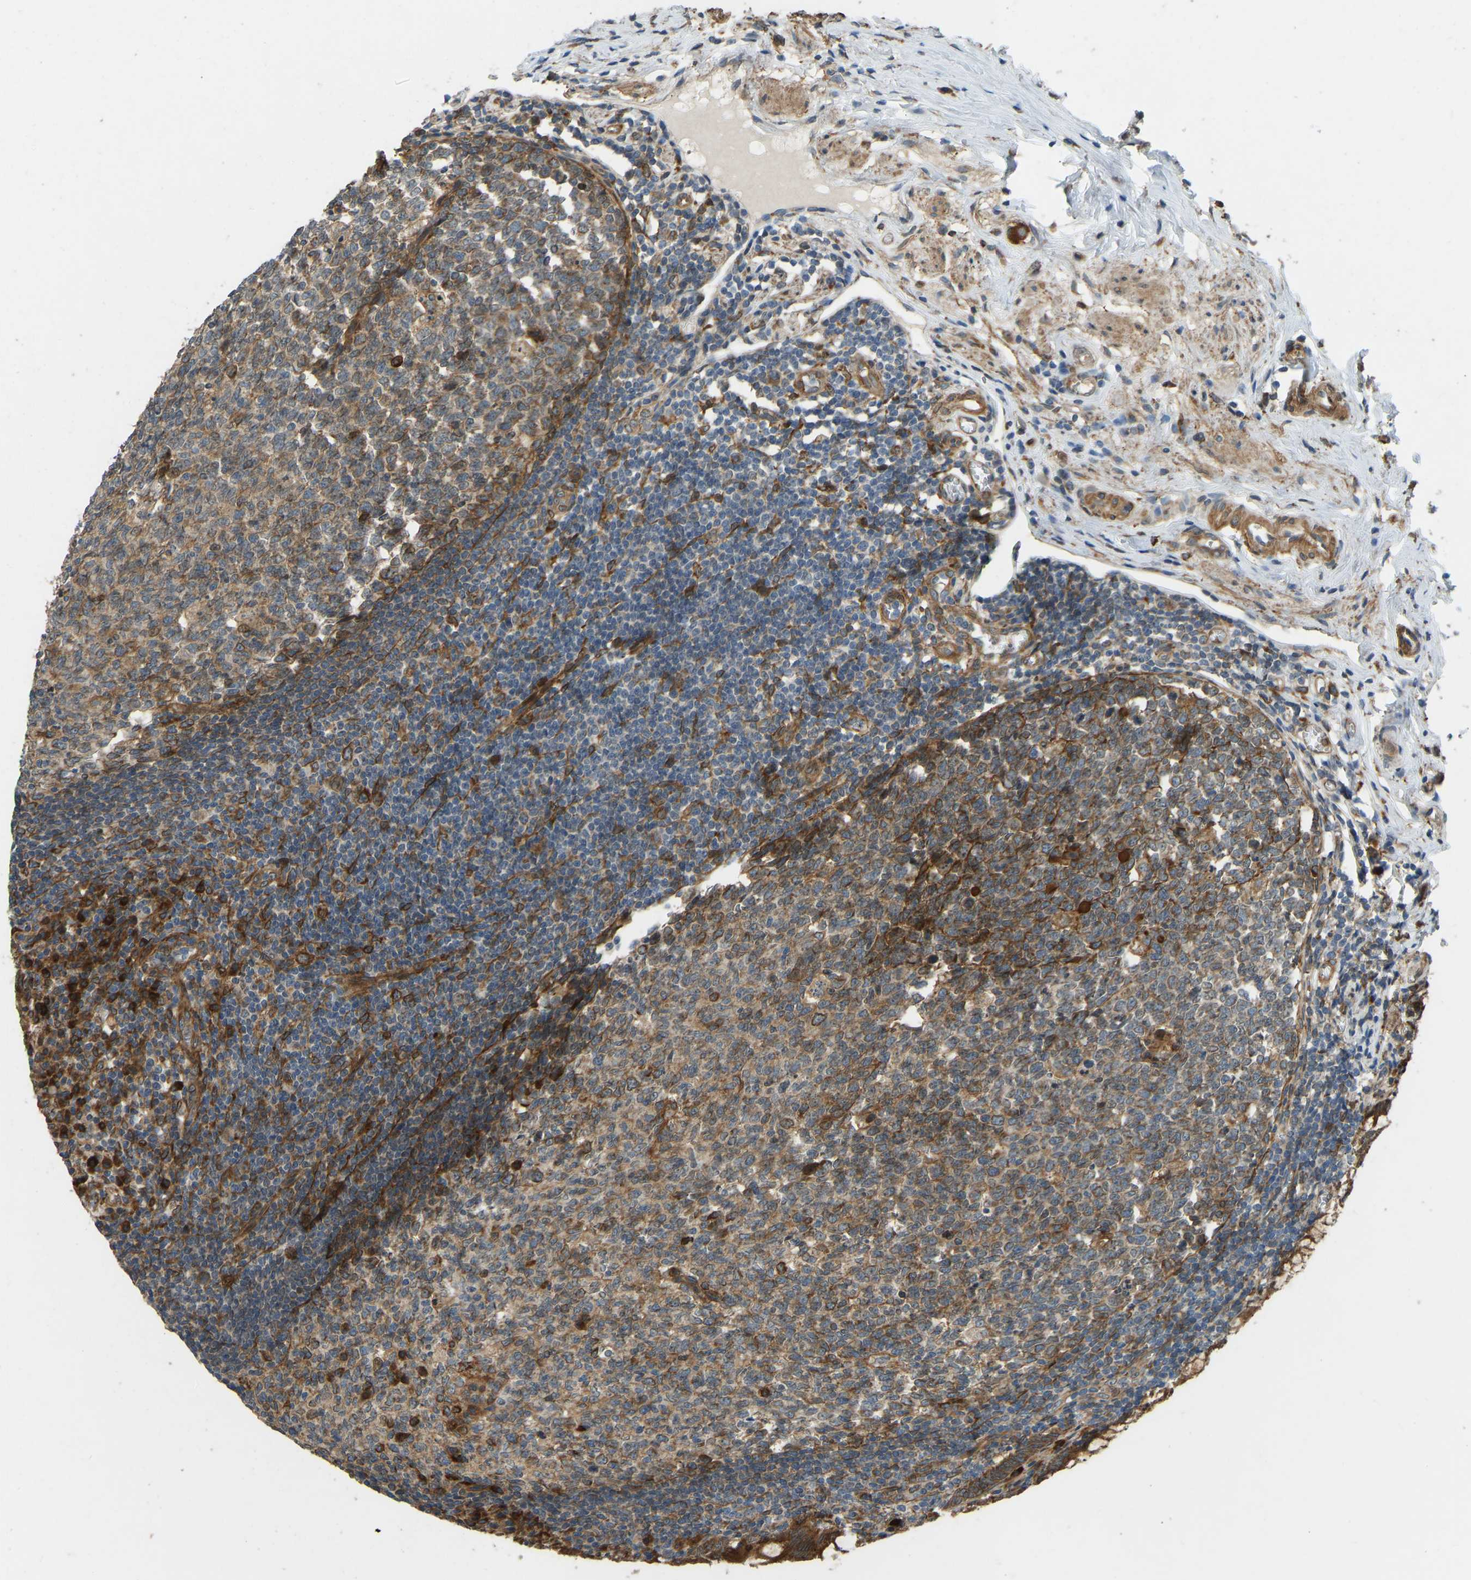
{"staining": {"intensity": "strong", "quantity": ">75%", "location": "cytoplasmic/membranous"}, "tissue": "appendix", "cell_type": "Glandular cells", "image_type": "normal", "snomed": [{"axis": "morphology", "description": "Normal tissue, NOS"}, {"axis": "topography", "description": "Appendix"}], "caption": "This photomicrograph shows unremarkable appendix stained with IHC to label a protein in brown. The cytoplasmic/membranous of glandular cells show strong positivity for the protein. Nuclei are counter-stained blue.", "gene": "OS9", "patient": {"sex": "male", "age": 56}}